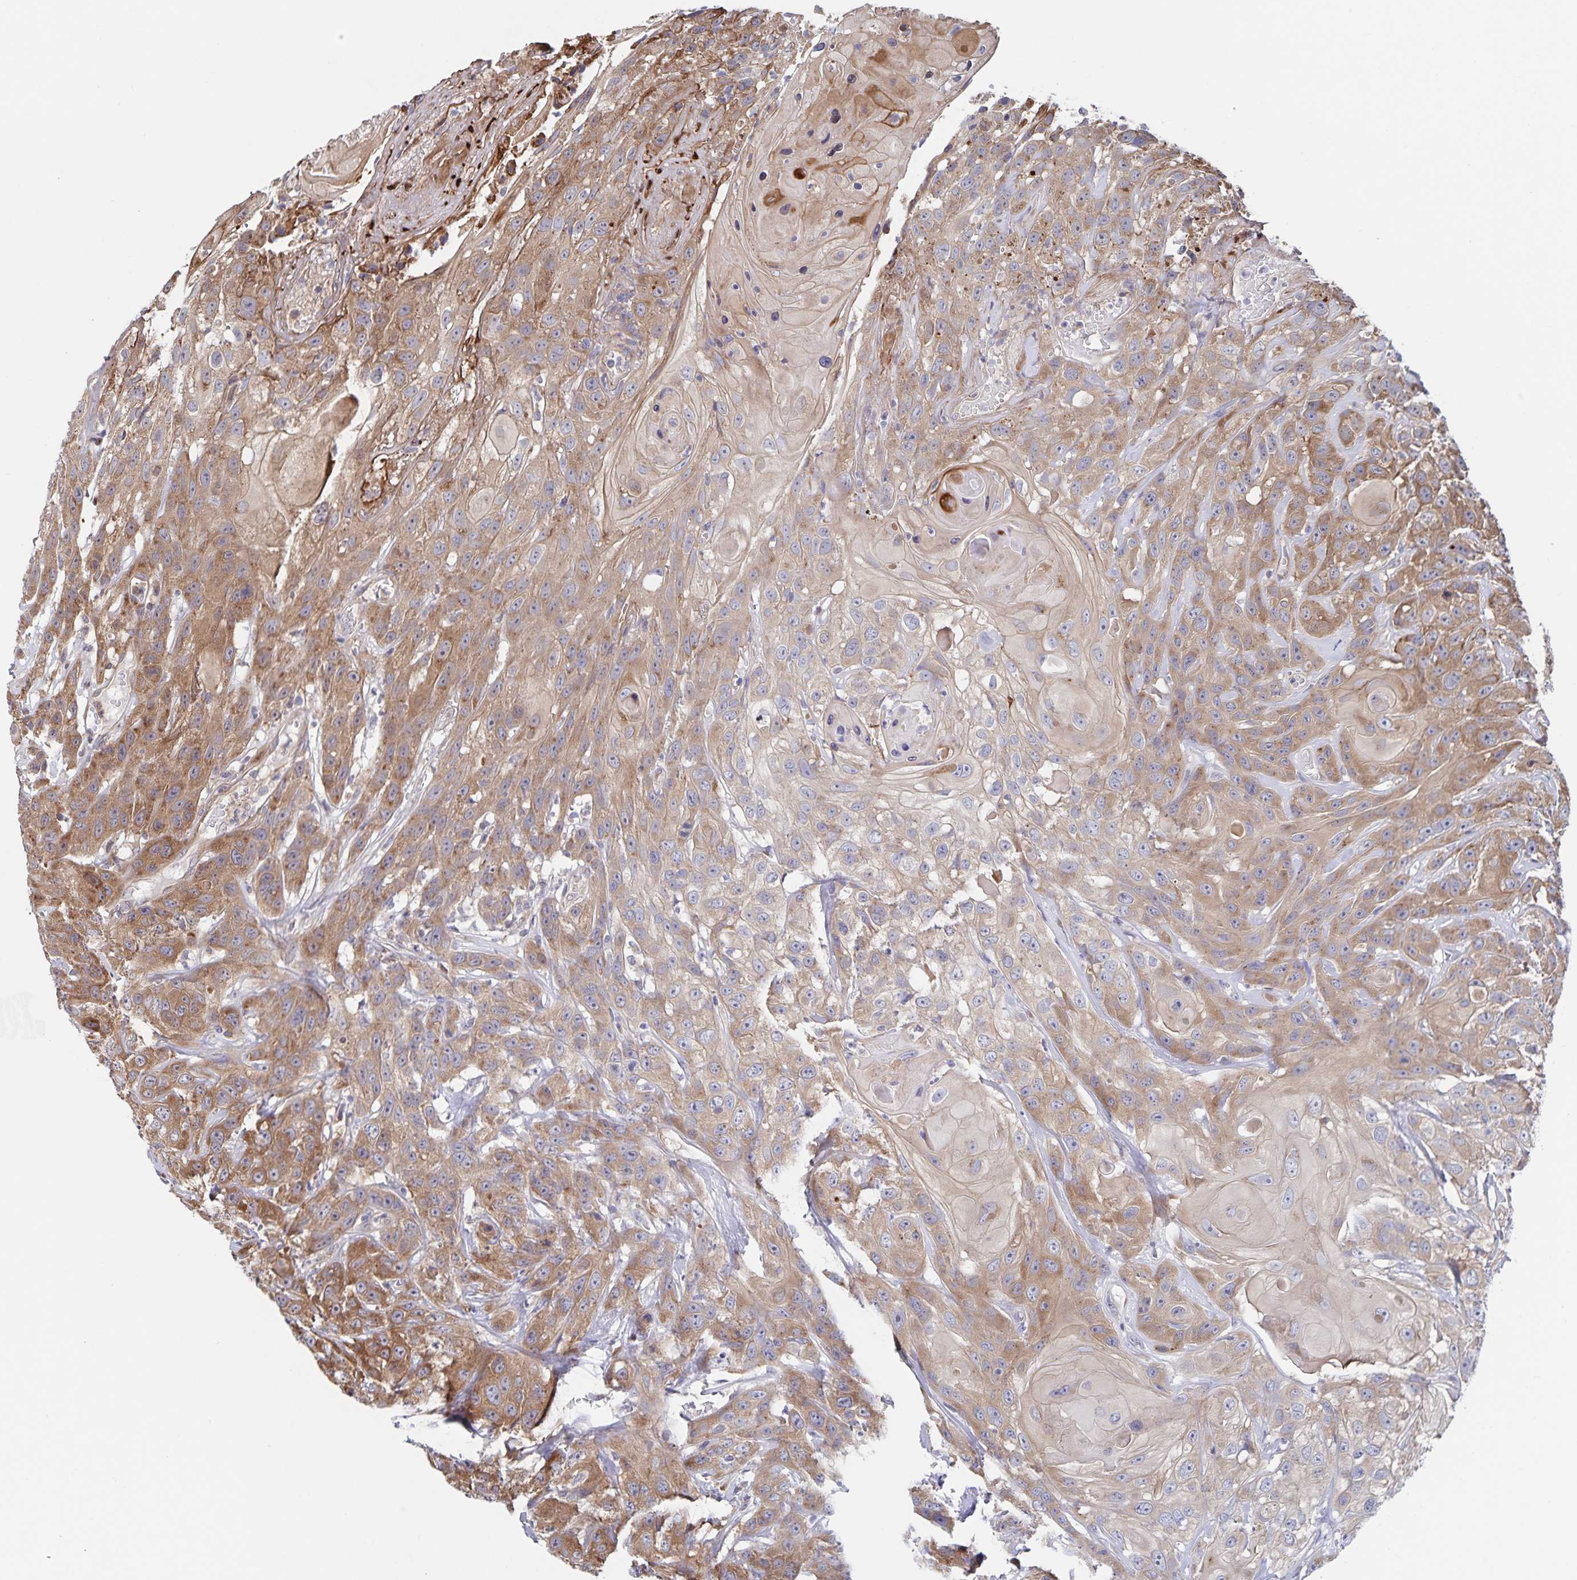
{"staining": {"intensity": "moderate", "quantity": ">75%", "location": "cytoplasmic/membranous"}, "tissue": "head and neck cancer", "cell_type": "Tumor cells", "image_type": "cancer", "snomed": [{"axis": "morphology", "description": "Squamous cell carcinoma, NOS"}, {"axis": "topography", "description": "Head-Neck"}], "caption": "About >75% of tumor cells in head and neck squamous cell carcinoma demonstrate moderate cytoplasmic/membranous protein expression as visualized by brown immunohistochemical staining.", "gene": "ACACA", "patient": {"sex": "male", "age": 57}}